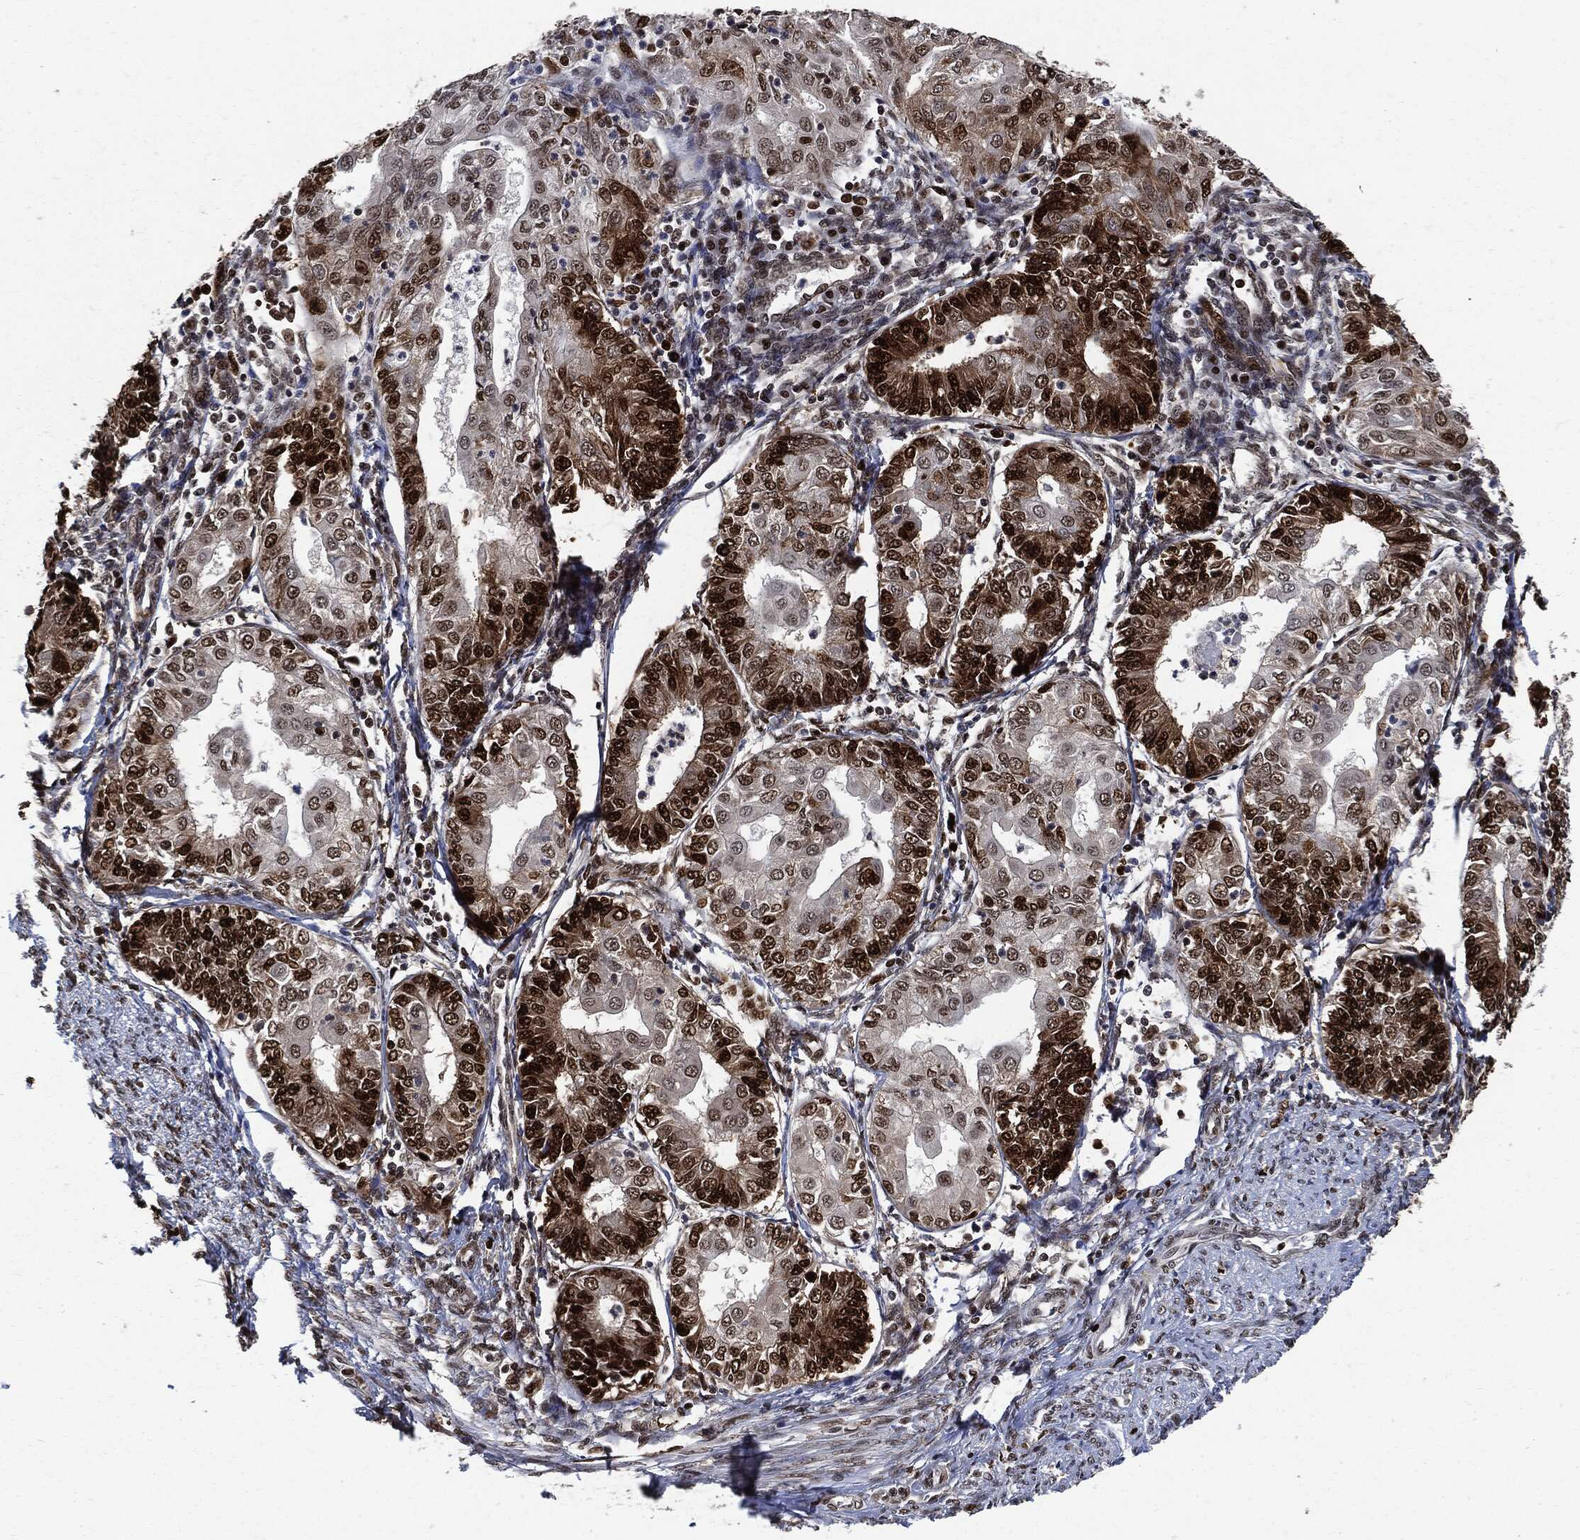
{"staining": {"intensity": "strong", "quantity": "25%-75%", "location": "nuclear"}, "tissue": "endometrial cancer", "cell_type": "Tumor cells", "image_type": "cancer", "snomed": [{"axis": "morphology", "description": "Adenocarcinoma, NOS"}, {"axis": "topography", "description": "Endometrium"}], "caption": "High-power microscopy captured an IHC micrograph of adenocarcinoma (endometrial), revealing strong nuclear expression in approximately 25%-75% of tumor cells.", "gene": "PCNA", "patient": {"sex": "female", "age": 68}}